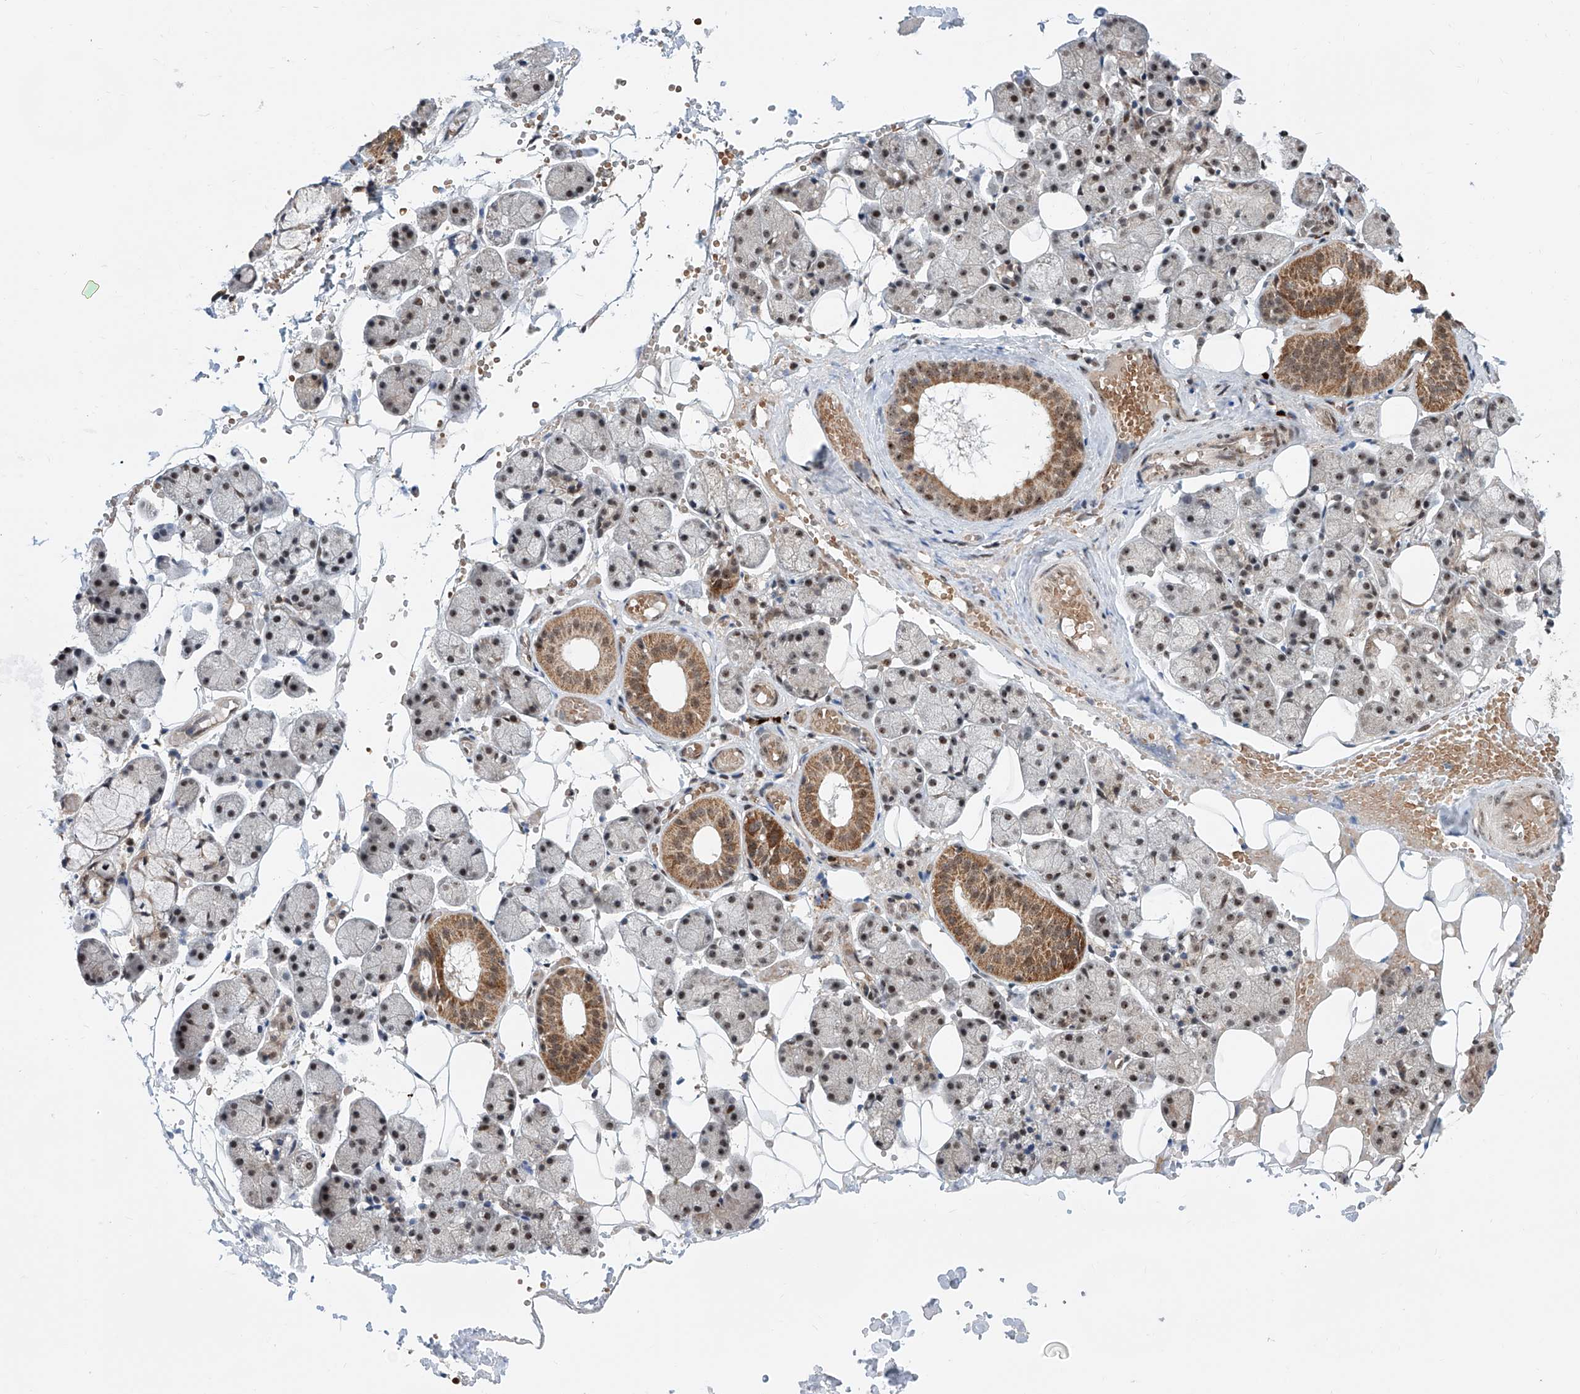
{"staining": {"intensity": "strong", "quantity": "25%-75%", "location": "cytoplasmic/membranous,nuclear"}, "tissue": "salivary gland", "cell_type": "Glandular cells", "image_type": "normal", "snomed": [{"axis": "morphology", "description": "Normal tissue, NOS"}, {"axis": "topography", "description": "Salivary gland"}], "caption": "Immunohistochemical staining of normal salivary gland displays 25%-75% levels of strong cytoplasmic/membranous,nuclear protein staining in approximately 25%-75% of glandular cells.", "gene": "SDE2", "patient": {"sex": "female", "age": 33}}